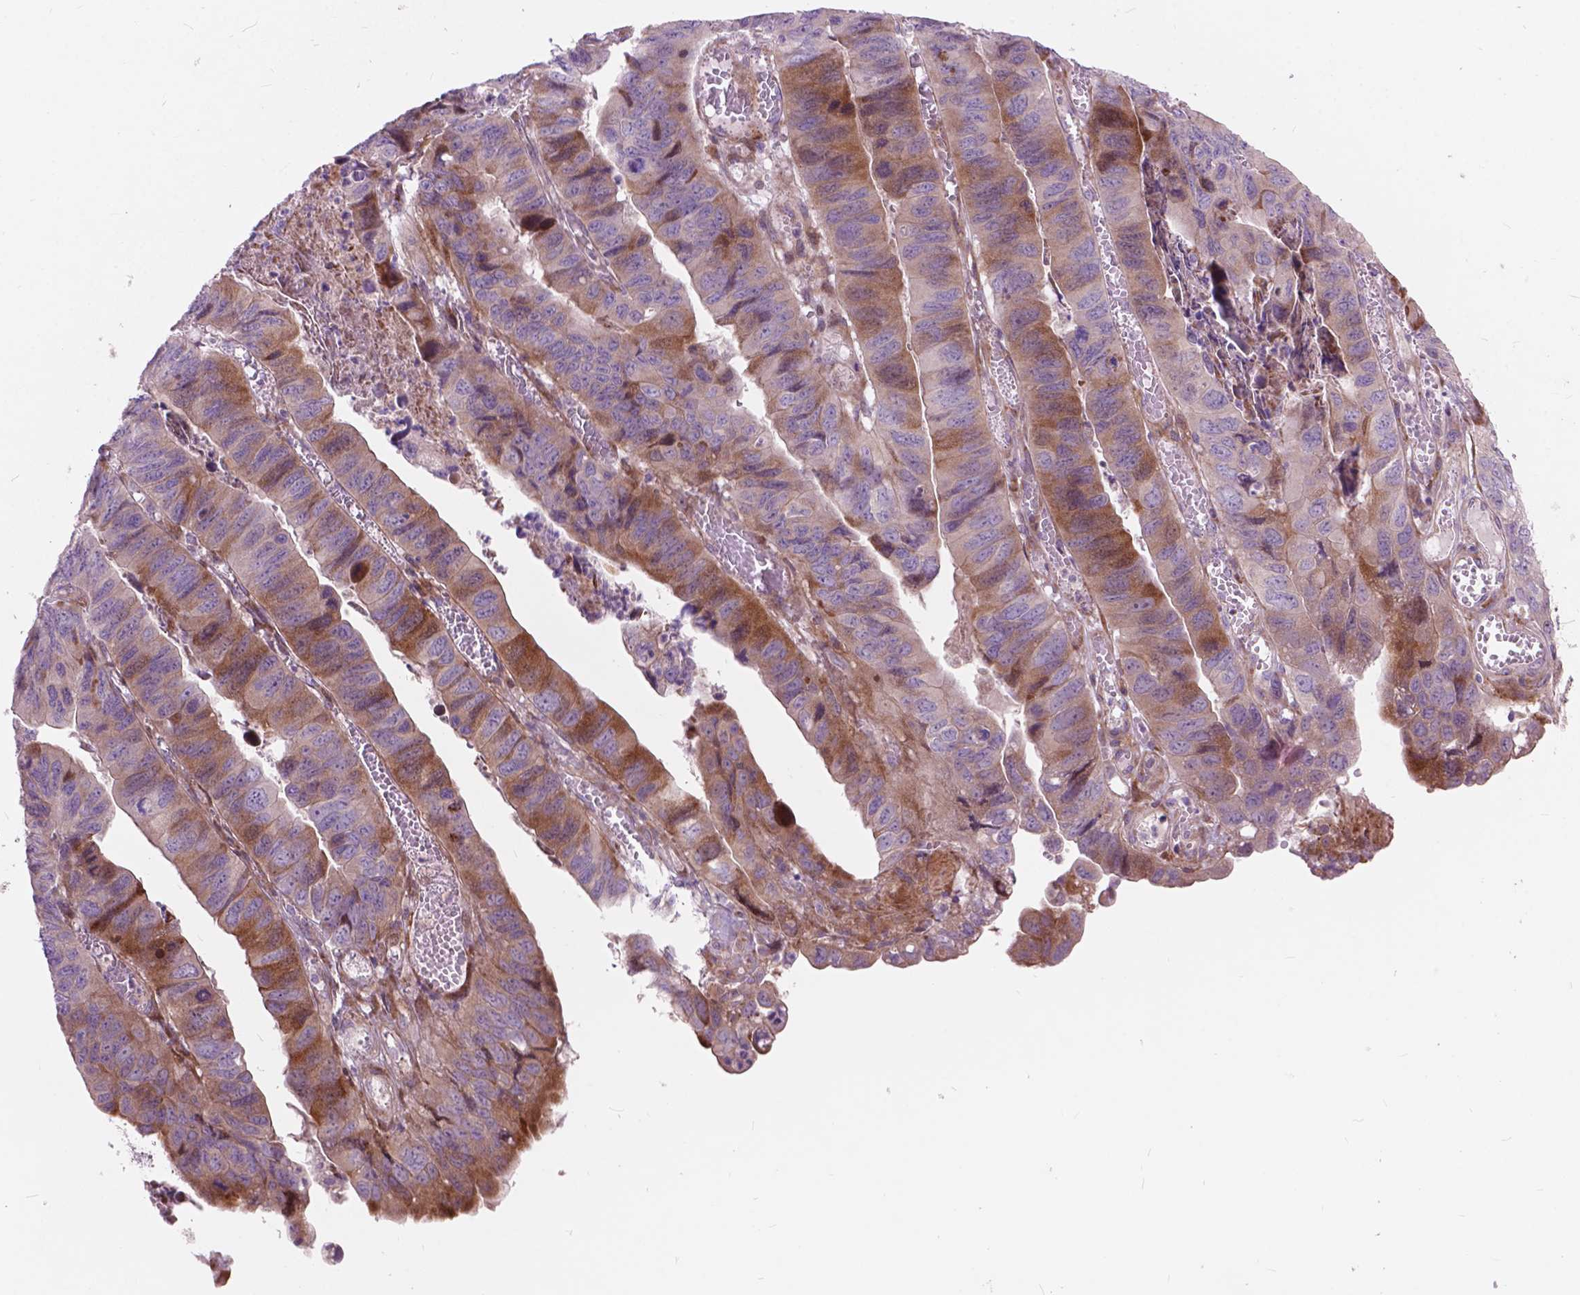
{"staining": {"intensity": "moderate", "quantity": "25%-75%", "location": "cytoplasmic/membranous"}, "tissue": "stomach cancer", "cell_type": "Tumor cells", "image_type": "cancer", "snomed": [{"axis": "morphology", "description": "Adenocarcinoma, NOS"}, {"axis": "topography", "description": "Stomach, lower"}], "caption": "Stomach cancer tissue shows moderate cytoplasmic/membranous staining in about 25%-75% of tumor cells, visualized by immunohistochemistry.", "gene": "MORN1", "patient": {"sex": "male", "age": 77}}